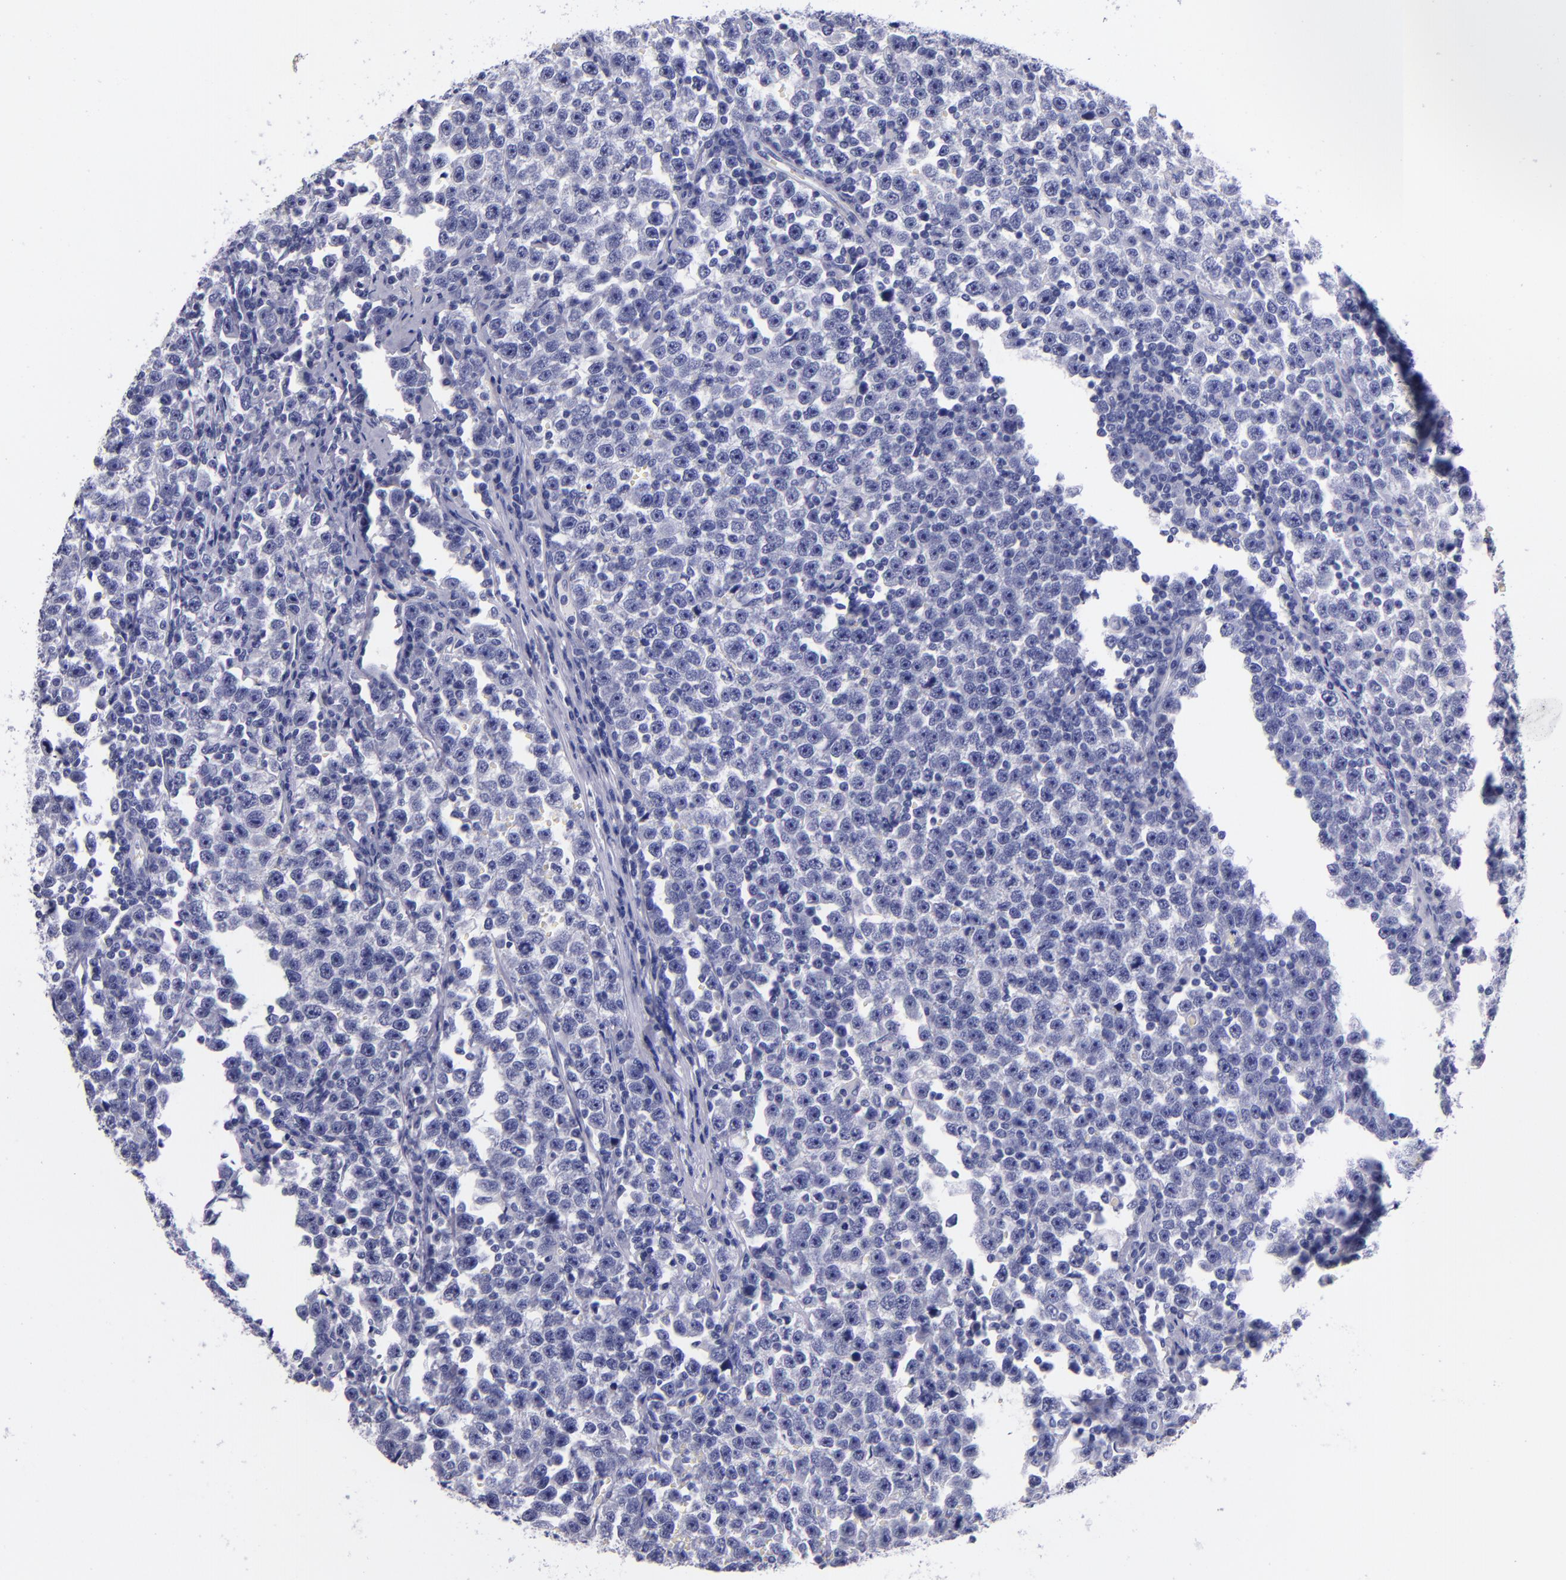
{"staining": {"intensity": "negative", "quantity": "none", "location": "none"}, "tissue": "testis cancer", "cell_type": "Tumor cells", "image_type": "cancer", "snomed": [{"axis": "morphology", "description": "Seminoma, NOS"}, {"axis": "topography", "description": "Testis"}], "caption": "This is a photomicrograph of immunohistochemistry (IHC) staining of testis seminoma, which shows no staining in tumor cells.", "gene": "SV2A", "patient": {"sex": "male", "age": 43}}